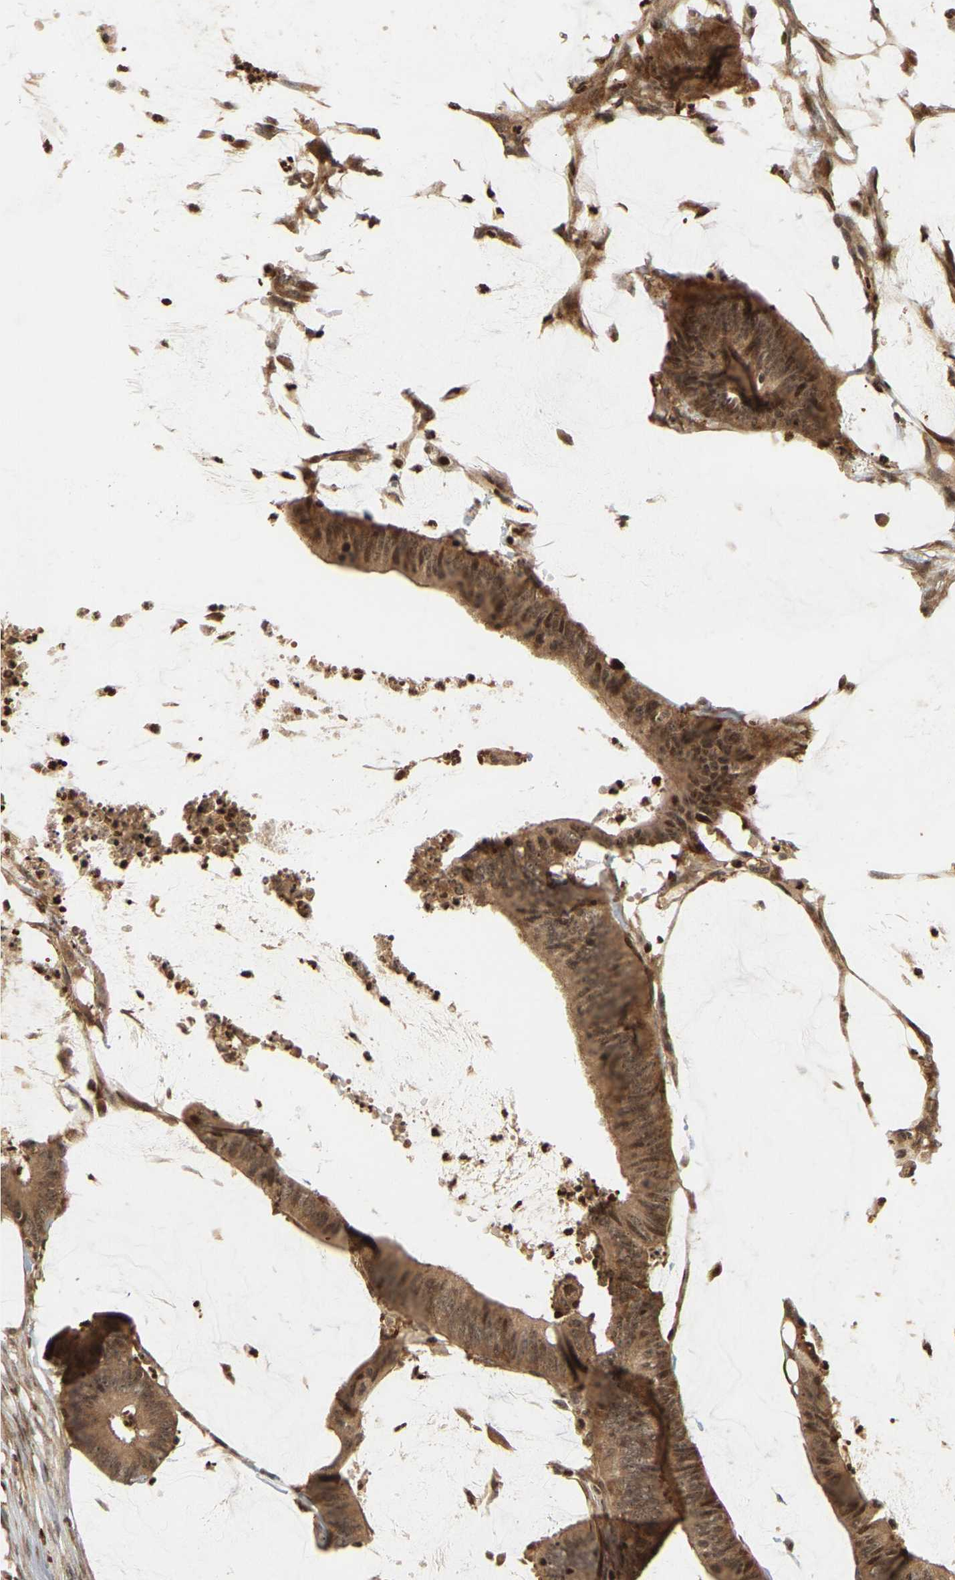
{"staining": {"intensity": "moderate", "quantity": ">75%", "location": "cytoplasmic/membranous,nuclear"}, "tissue": "colorectal cancer", "cell_type": "Tumor cells", "image_type": "cancer", "snomed": [{"axis": "morphology", "description": "Adenocarcinoma, NOS"}, {"axis": "topography", "description": "Rectum"}], "caption": "Immunohistochemistry (IHC) staining of adenocarcinoma (colorectal), which shows medium levels of moderate cytoplasmic/membranous and nuclear expression in about >75% of tumor cells indicating moderate cytoplasmic/membranous and nuclear protein positivity. The staining was performed using DAB (3,3'-diaminobenzidine) (brown) for protein detection and nuclei were counterstained in hematoxylin (blue).", "gene": "NFE2L2", "patient": {"sex": "female", "age": 66}}